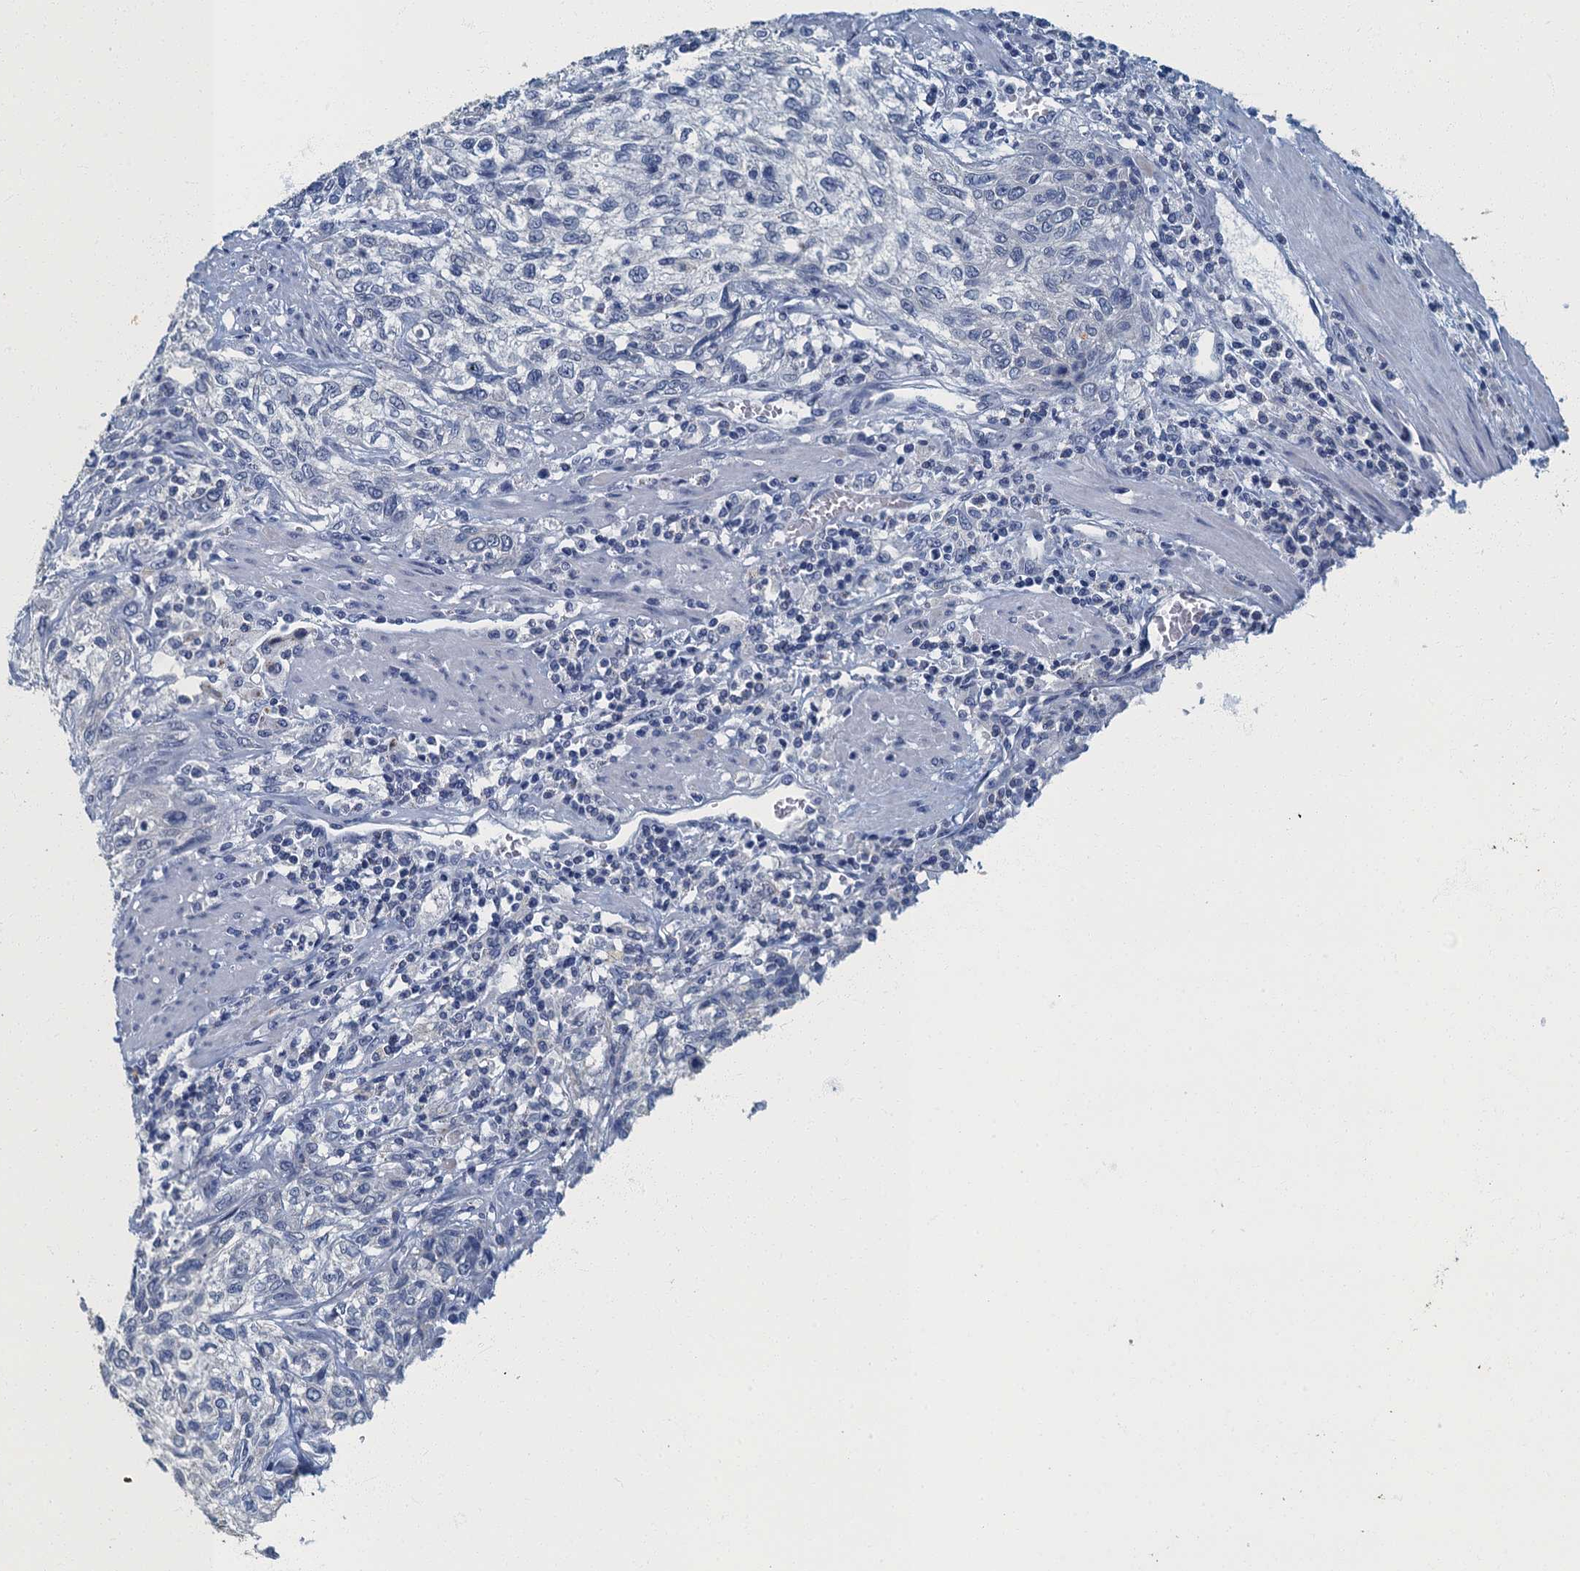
{"staining": {"intensity": "negative", "quantity": "none", "location": "none"}, "tissue": "urothelial cancer", "cell_type": "Tumor cells", "image_type": "cancer", "snomed": [{"axis": "morphology", "description": "Normal tissue, NOS"}, {"axis": "morphology", "description": "Urothelial carcinoma, NOS"}, {"axis": "topography", "description": "Urinary bladder"}, {"axis": "topography", "description": "Peripheral nerve tissue"}], "caption": "The image exhibits no staining of tumor cells in transitional cell carcinoma.", "gene": "GADL1", "patient": {"sex": "male", "age": 35}}